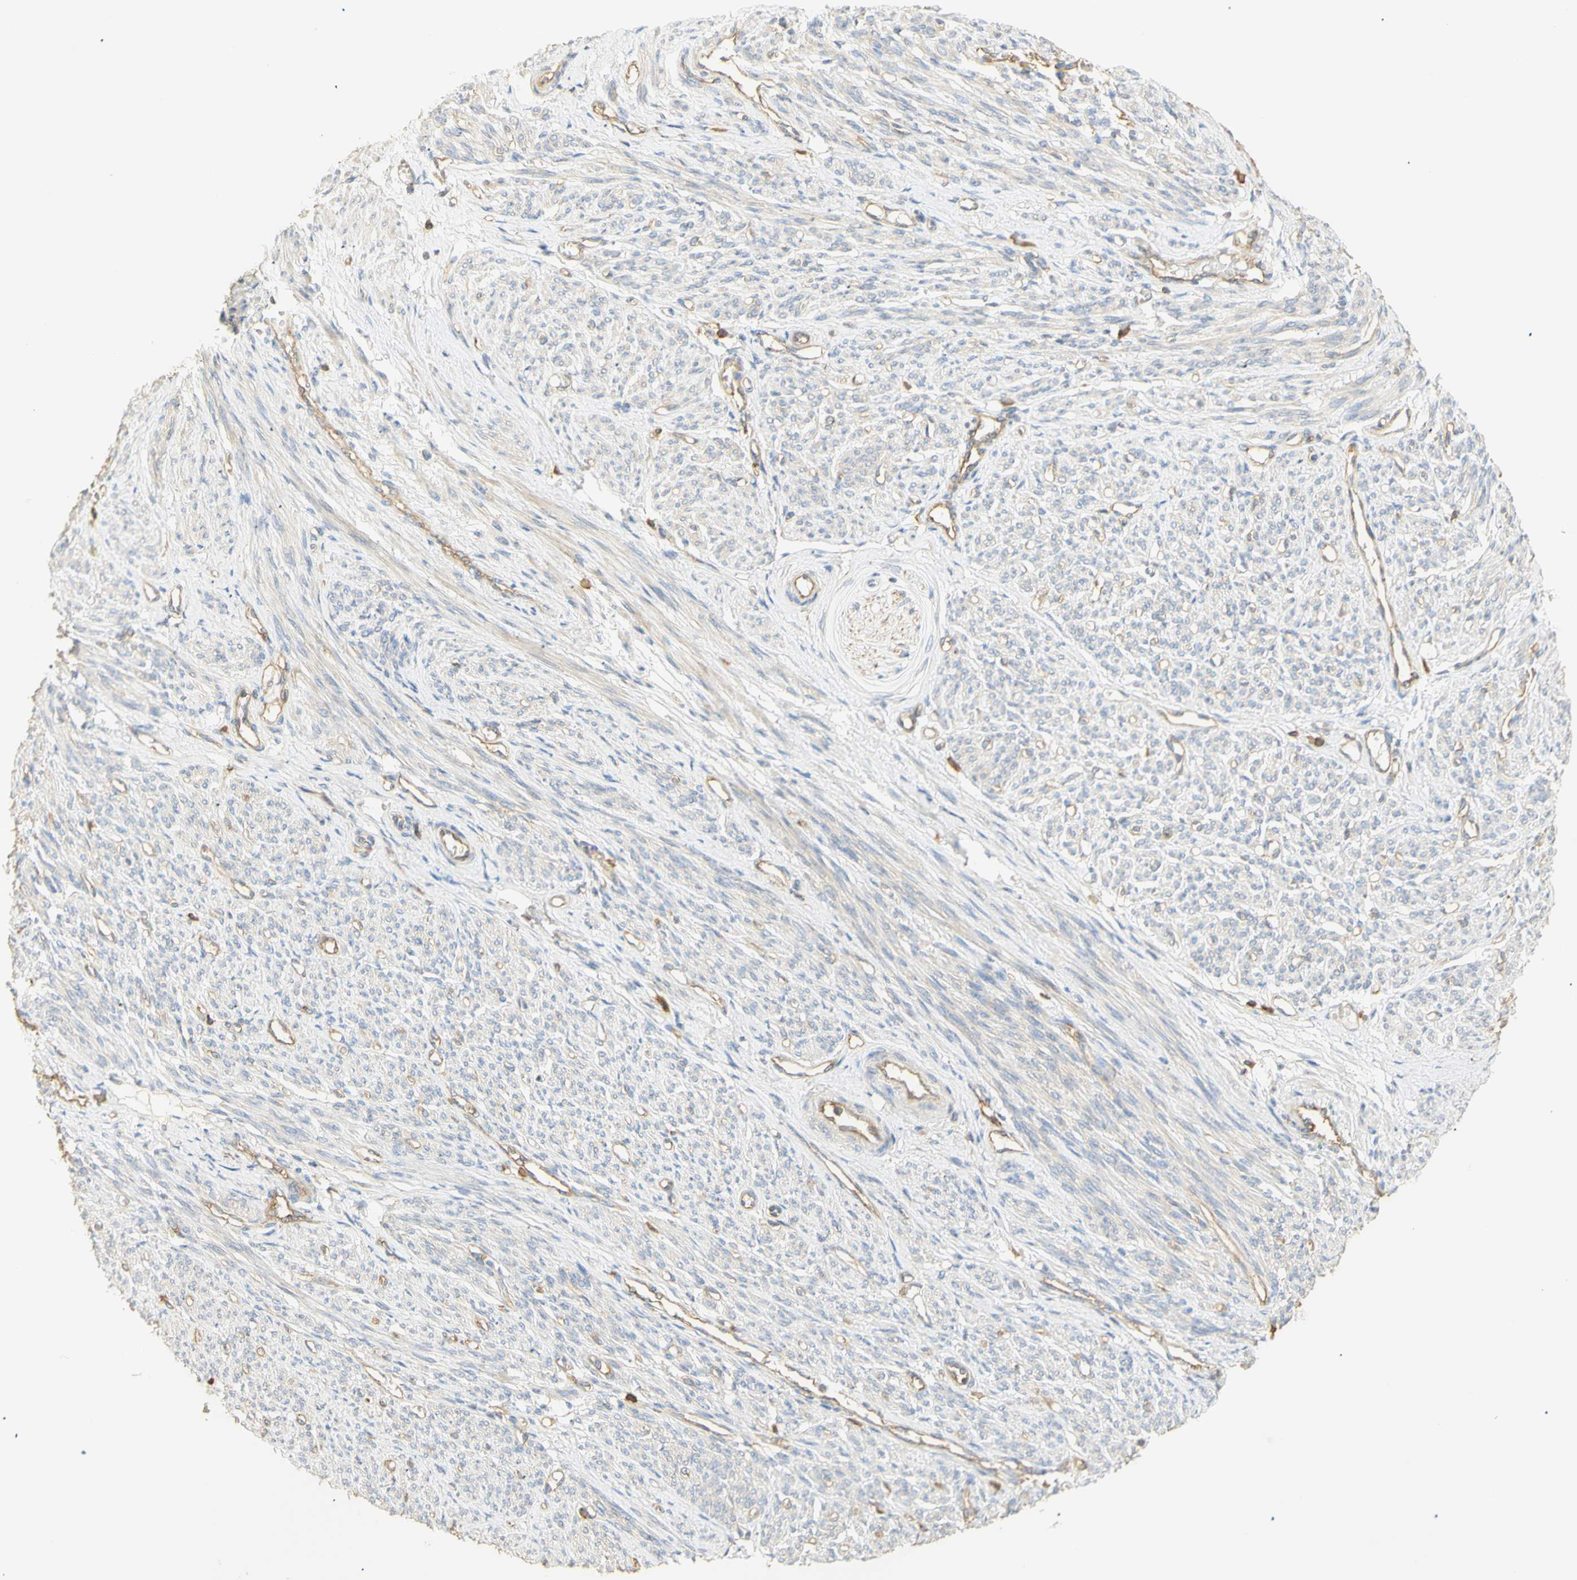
{"staining": {"intensity": "negative", "quantity": "none", "location": "none"}, "tissue": "smooth muscle", "cell_type": "Smooth muscle cells", "image_type": "normal", "snomed": [{"axis": "morphology", "description": "Normal tissue, NOS"}, {"axis": "topography", "description": "Smooth muscle"}], "caption": "Immunohistochemistry photomicrograph of normal human smooth muscle stained for a protein (brown), which demonstrates no staining in smooth muscle cells.", "gene": "KCNE4", "patient": {"sex": "female", "age": 65}}